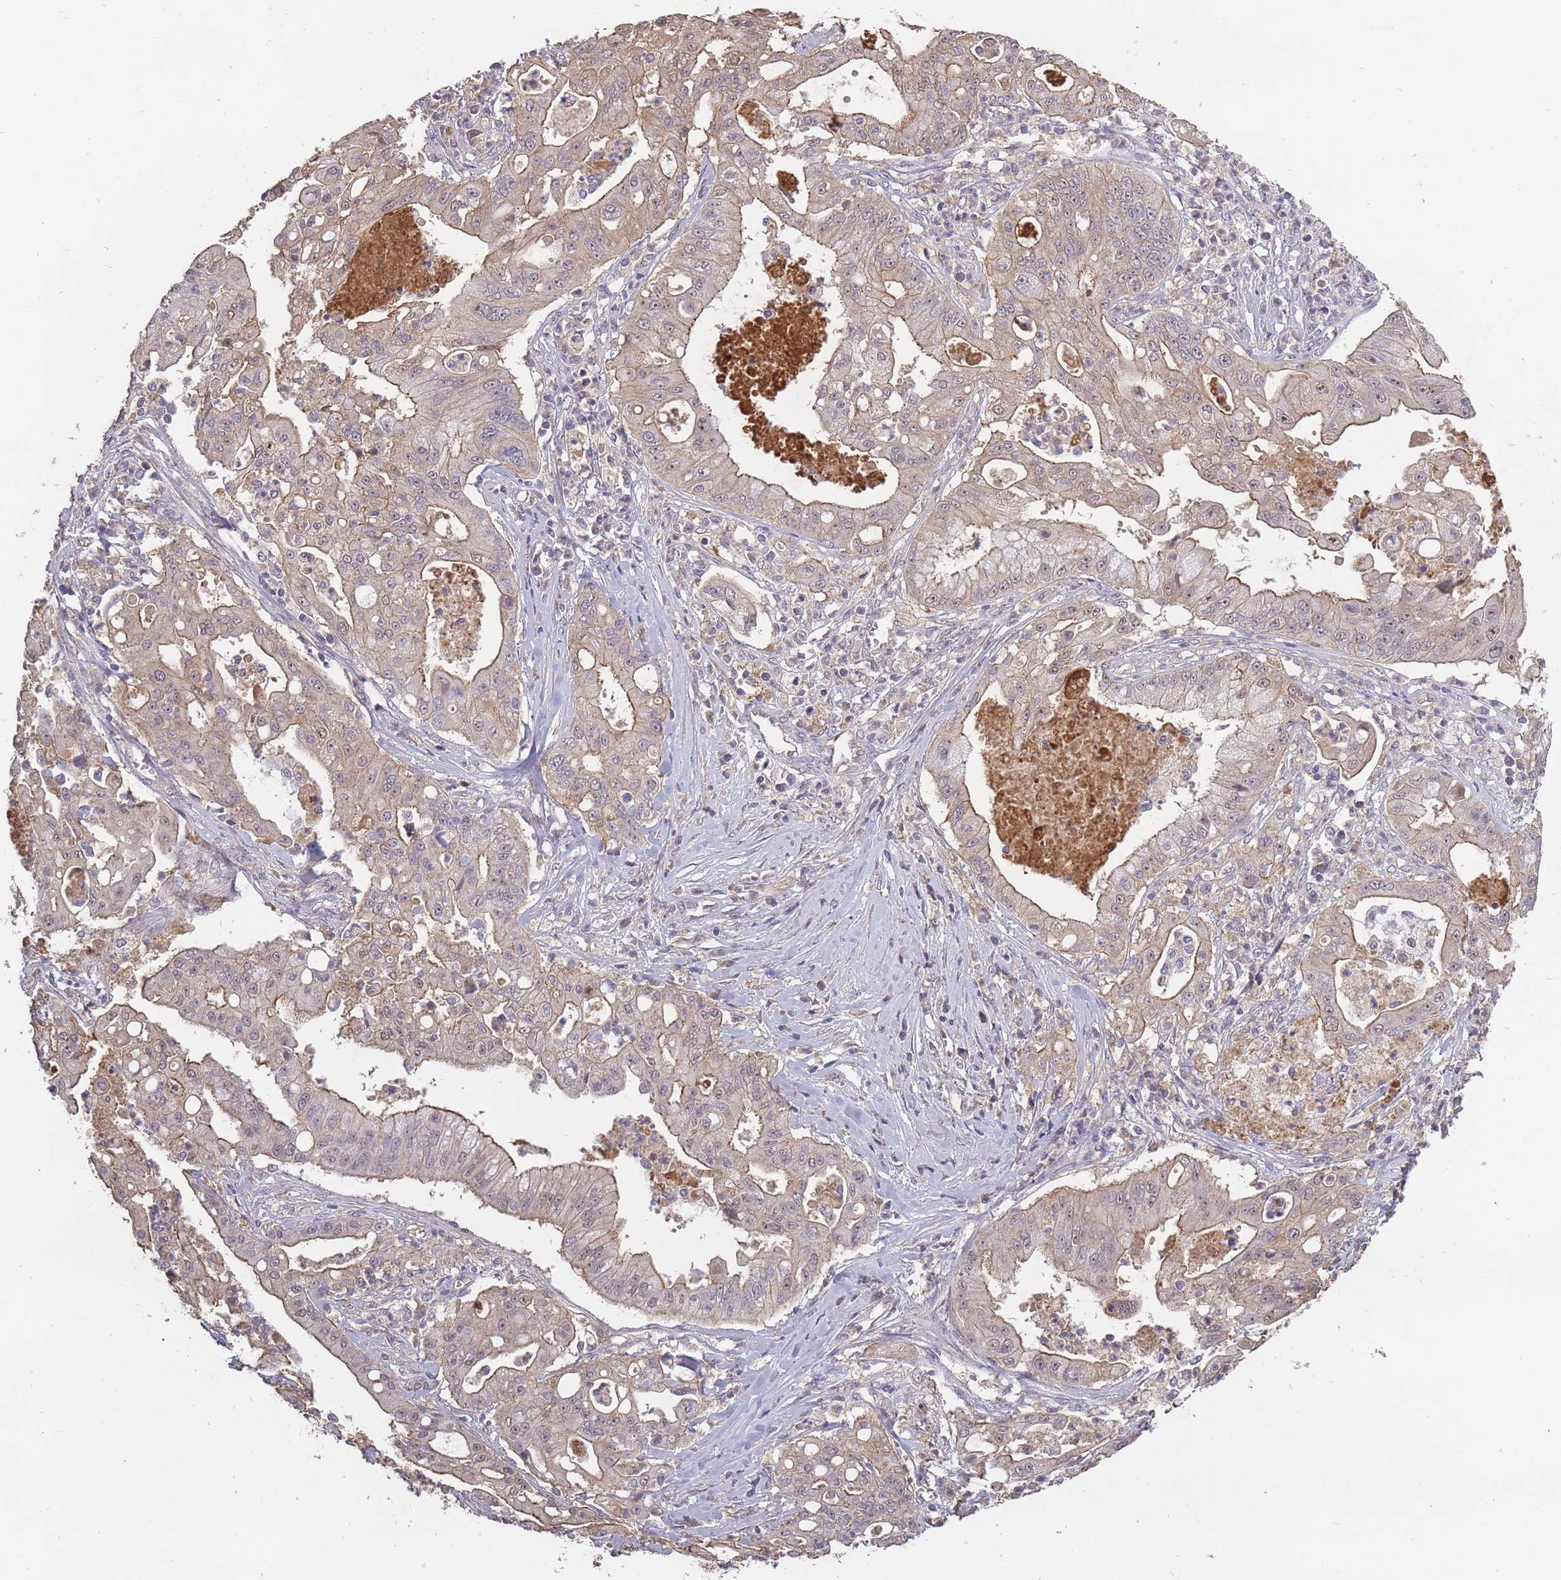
{"staining": {"intensity": "weak", "quantity": "25%-75%", "location": "cytoplasmic/membranous"}, "tissue": "ovarian cancer", "cell_type": "Tumor cells", "image_type": "cancer", "snomed": [{"axis": "morphology", "description": "Cystadenocarcinoma, mucinous, NOS"}, {"axis": "topography", "description": "Ovary"}], "caption": "Tumor cells exhibit weak cytoplasmic/membranous positivity in approximately 25%-75% of cells in ovarian cancer. (Brightfield microscopy of DAB IHC at high magnification).", "gene": "KIAA1755", "patient": {"sex": "female", "age": 70}}